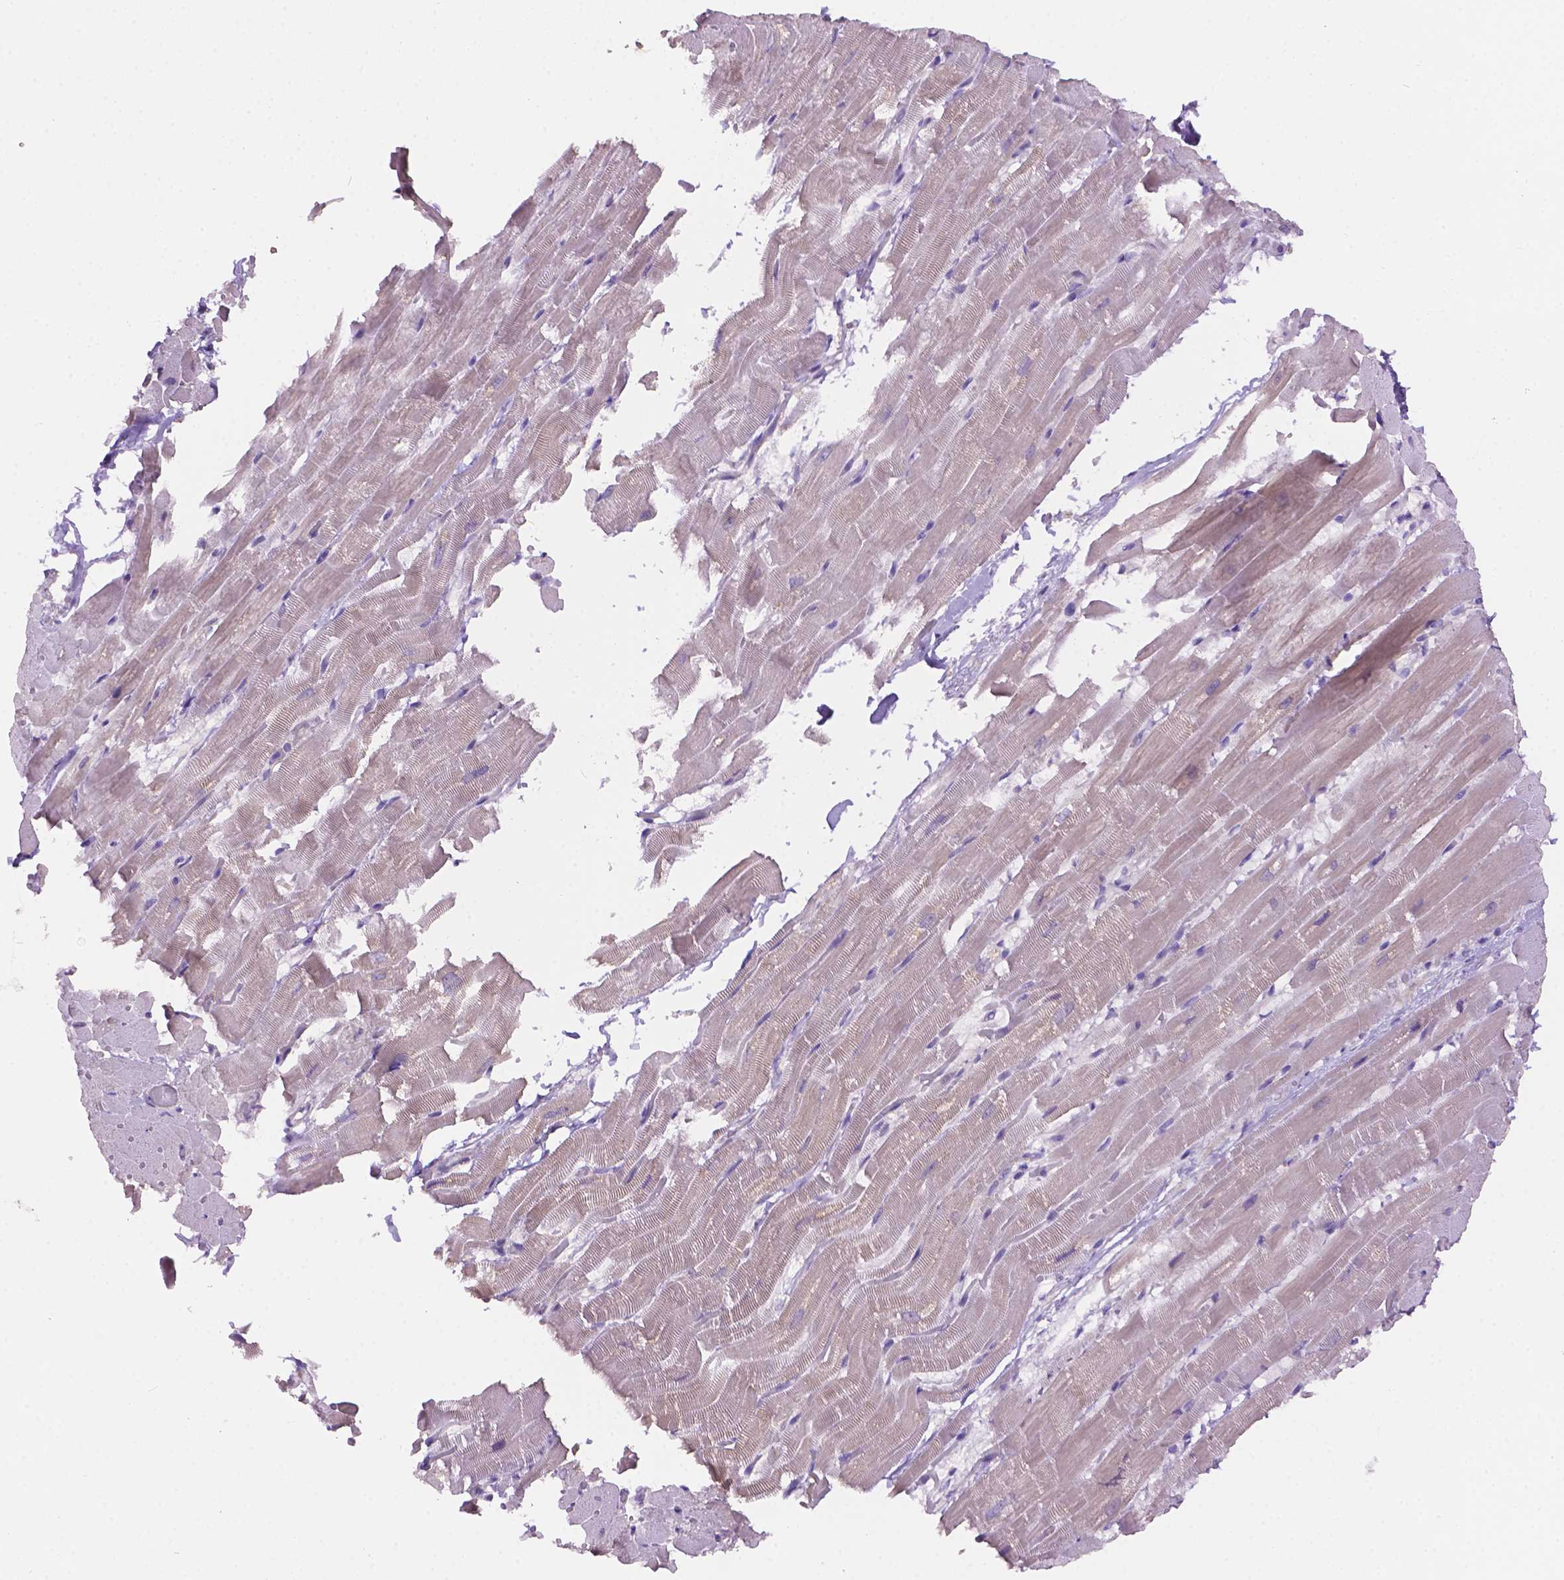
{"staining": {"intensity": "weak", "quantity": "<25%", "location": "cytoplasmic/membranous"}, "tissue": "heart muscle", "cell_type": "Cardiomyocytes", "image_type": "normal", "snomed": [{"axis": "morphology", "description": "Normal tissue, NOS"}, {"axis": "topography", "description": "Heart"}], "caption": "IHC of unremarkable human heart muscle reveals no staining in cardiomyocytes. (DAB (3,3'-diaminobenzidine) immunohistochemistry (IHC) with hematoxylin counter stain).", "gene": "CDH7", "patient": {"sex": "male", "age": 37}}